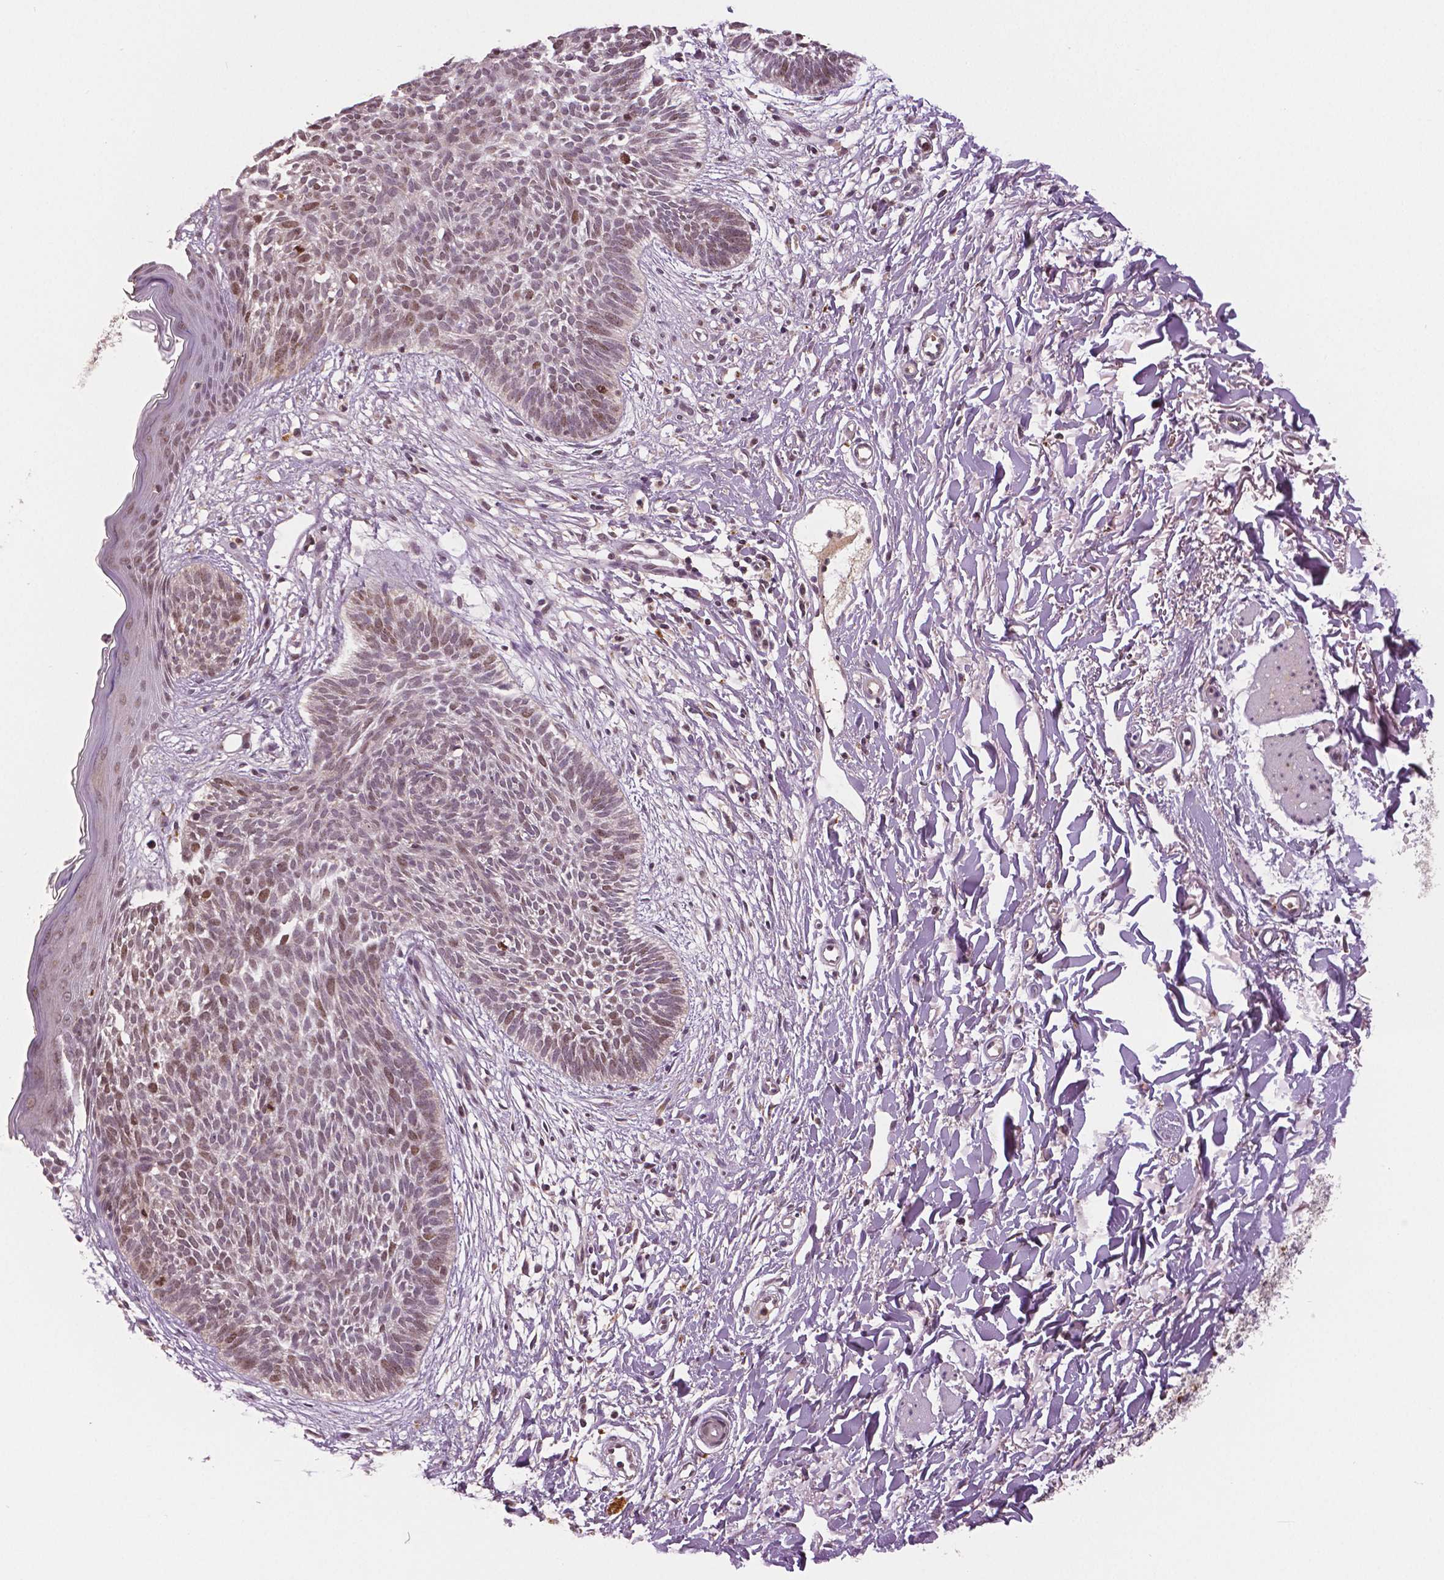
{"staining": {"intensity": "weak", "quantity": "25%-75%", "location": "nuclear"}, "tissue": "skin cancer", "cell_type": "Tumor cells", "image_type": "cancer", "snomed": [{"axis": "morphology", "description": "Basal cell carcinoma"}, {"axis": "topography", "description": "Skin"}], "caption": "Immunohistochemical staining of human skin basal cell carcinoma displays low levels of weak nuclear protein staining in about 25%-75% of tumor cells.", "gene": "MKI67", "patient": {"sex": "female", "age": 84}}